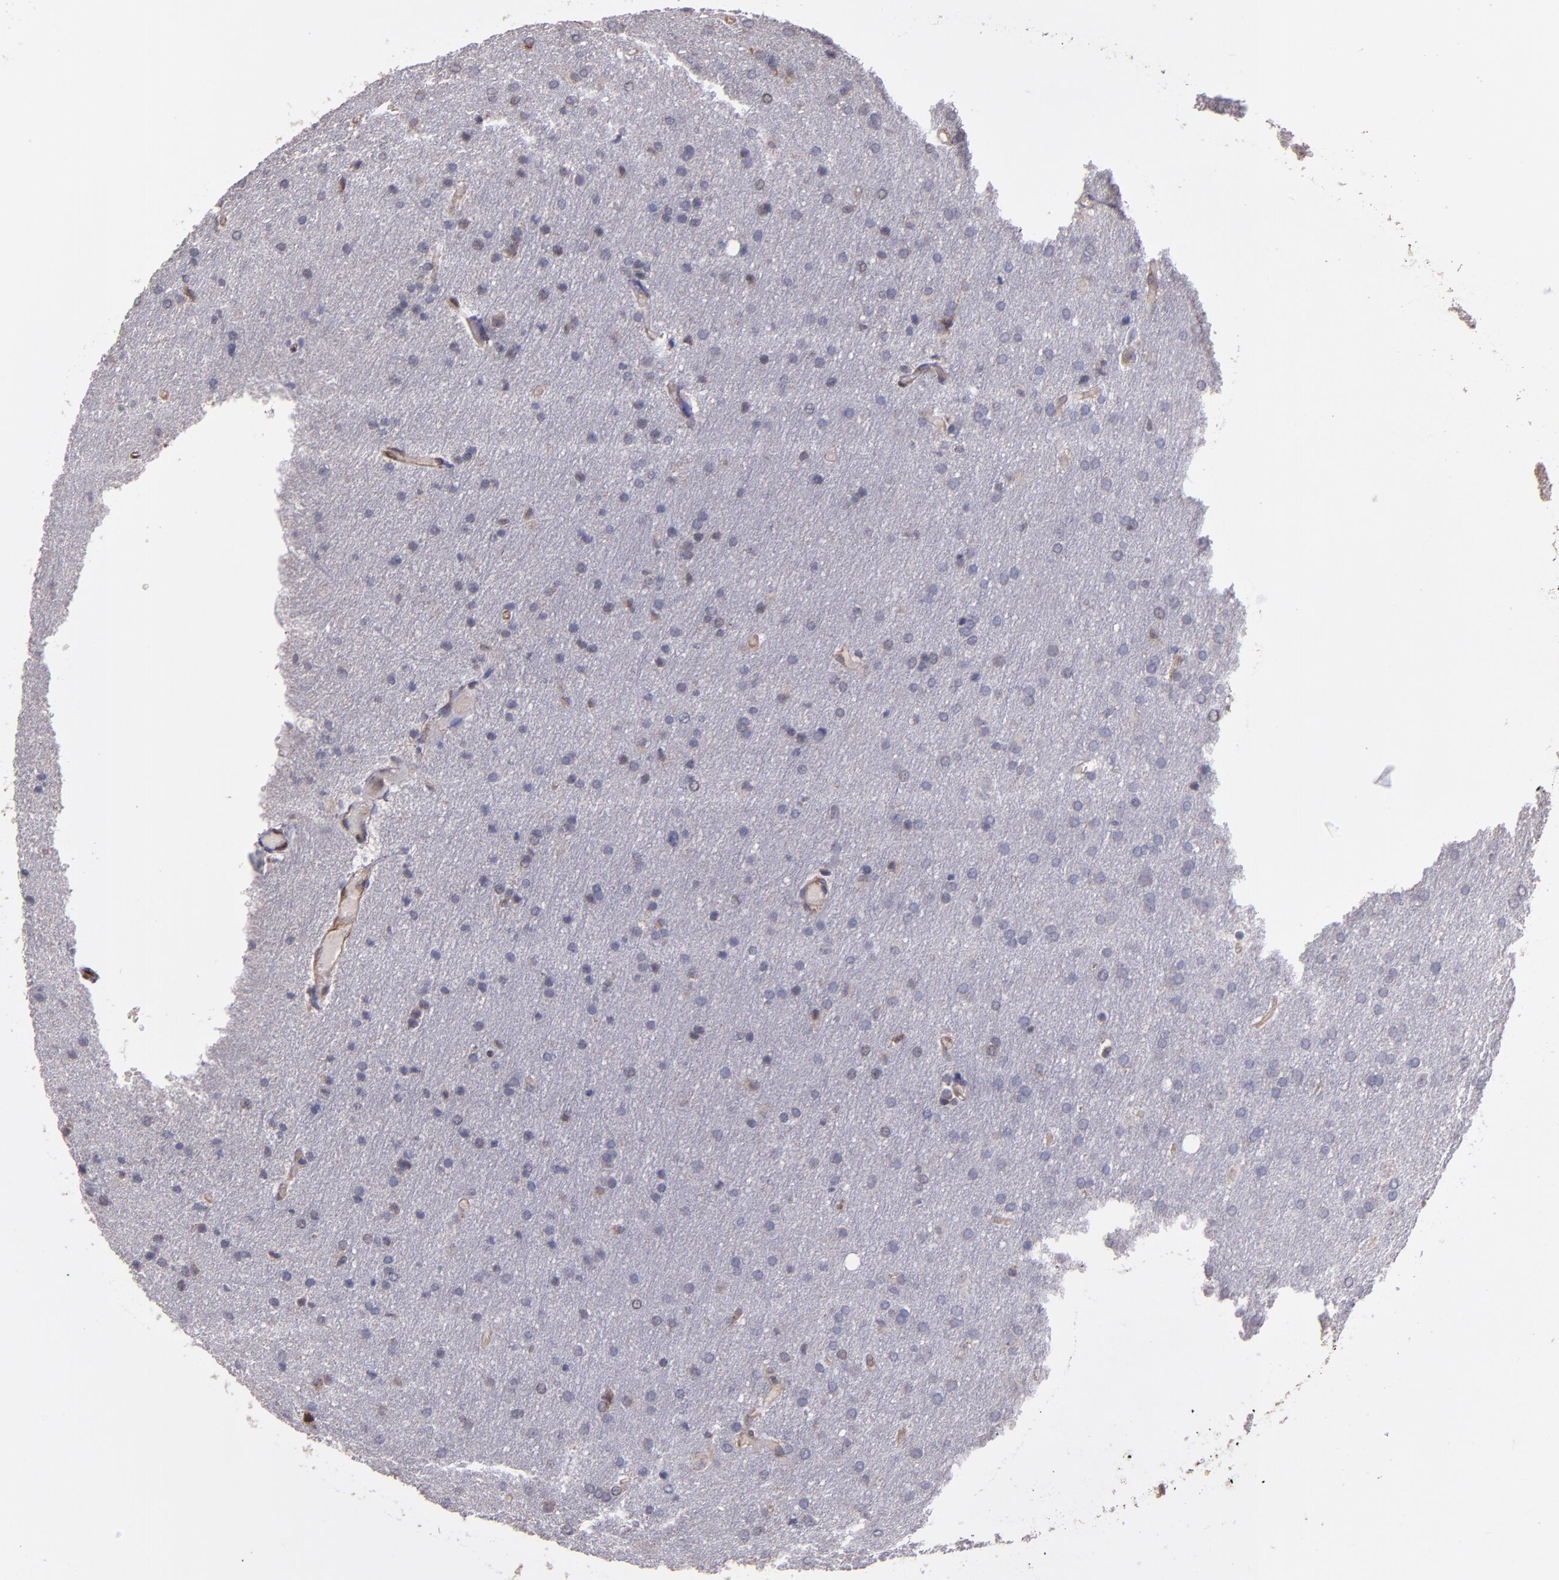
{"staining": {"intensity": "negative", "quantity": "none", "location": "none"}, "tissue": "glioma", "cell_type": "Tumor cells", "image_type": "cancer", "snomed": [{"axis": "morphology", "description": "Glioma, malignant, Low grade"}, {"axis": "topography", "description": "Brain"}], "caption": "Tumor cells show no significant staining in glioma. The staining is performed using DAB brown chromogen with nuclei counter-stained in using hematoxylin.", "gene": "IFIH1", "patient": {"sex": "female", "age": 32}}